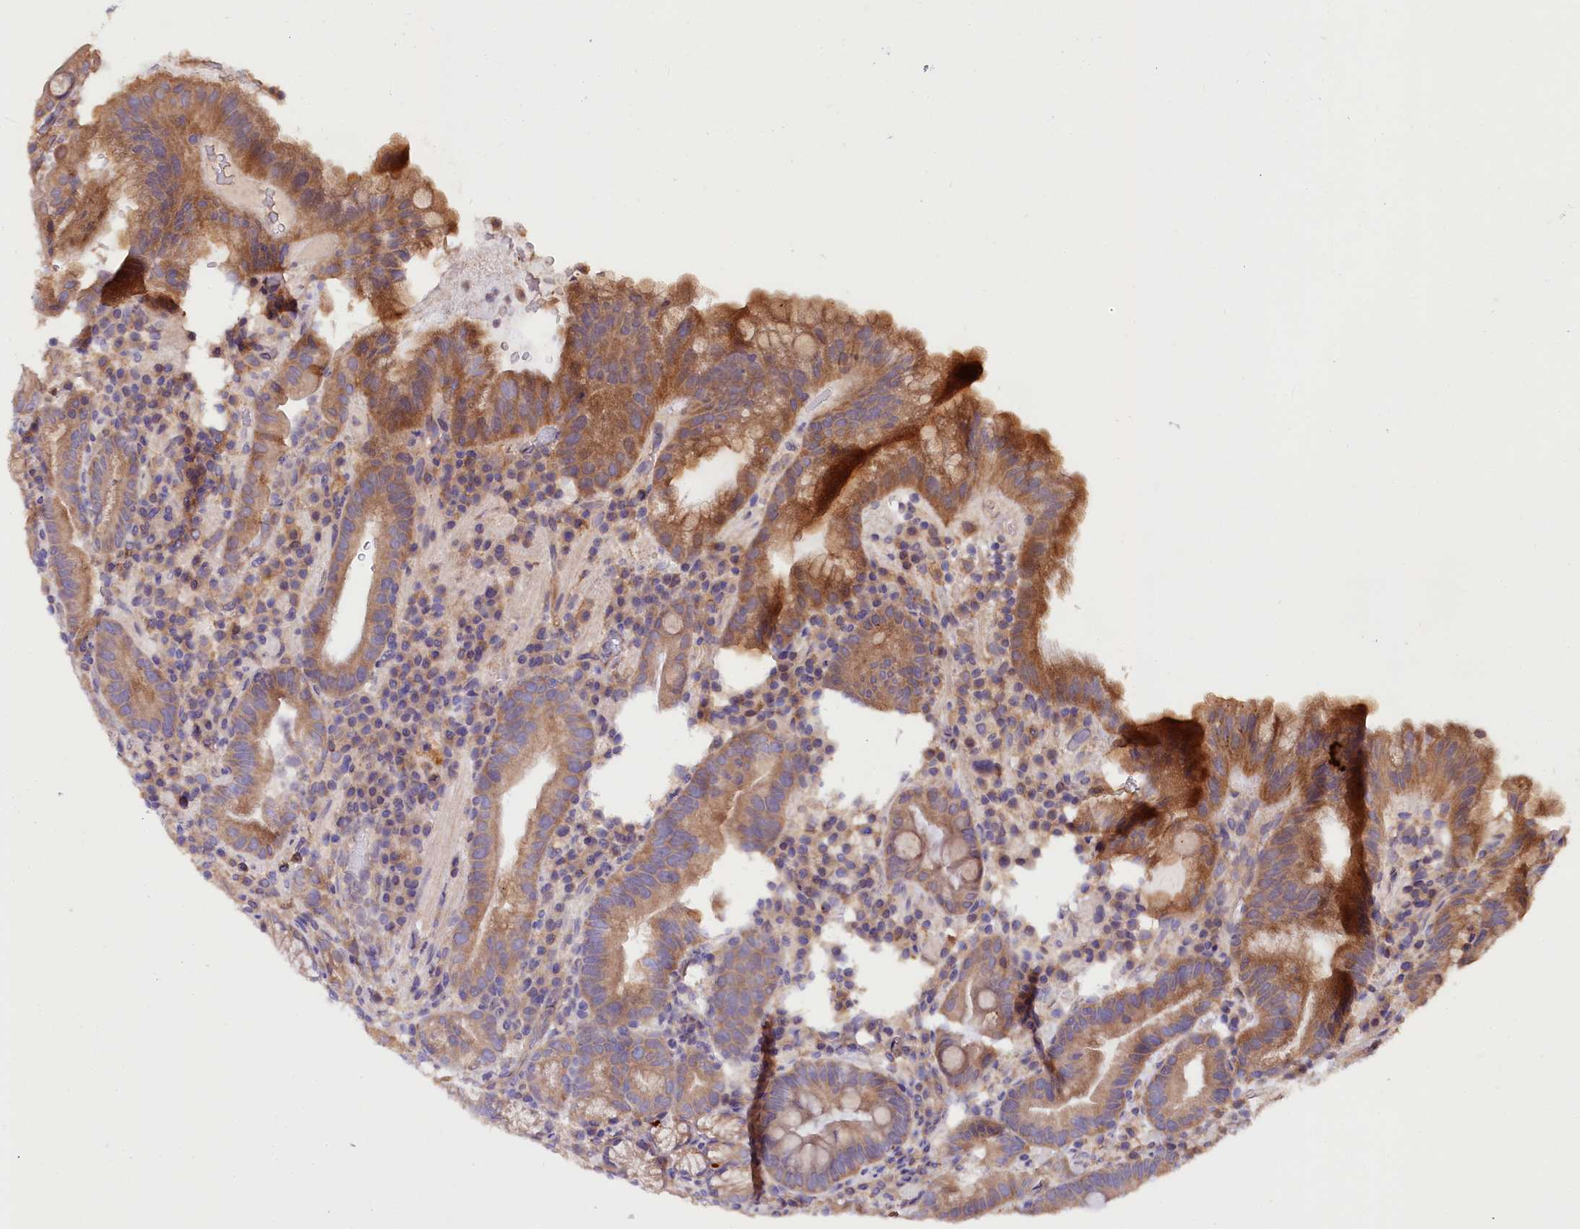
{"staining": {"intensity": "moderate", "quantity": ">75%", "location": "cytoplasmic/membranous"}, "tissue": "stomach", "cell_type": "Glandular cells", "image_type": "normal", "snomed": [{"axis": "morphology", "description": "Normal tissue, NOS"}, {"axis": "morphology", "description": "Inflammation, NOS"}, {"axis": "topography", "description": "Stomach"}], "caption": "There is medium levels of moderate cytoplasmic/membranous expression in glandular cells of unremarkable stomach, as demonstrated by immunohistochemical staining (brown color).", "gene": "ETFBKMT", "patient": {"sex": "male", "age": 79}}